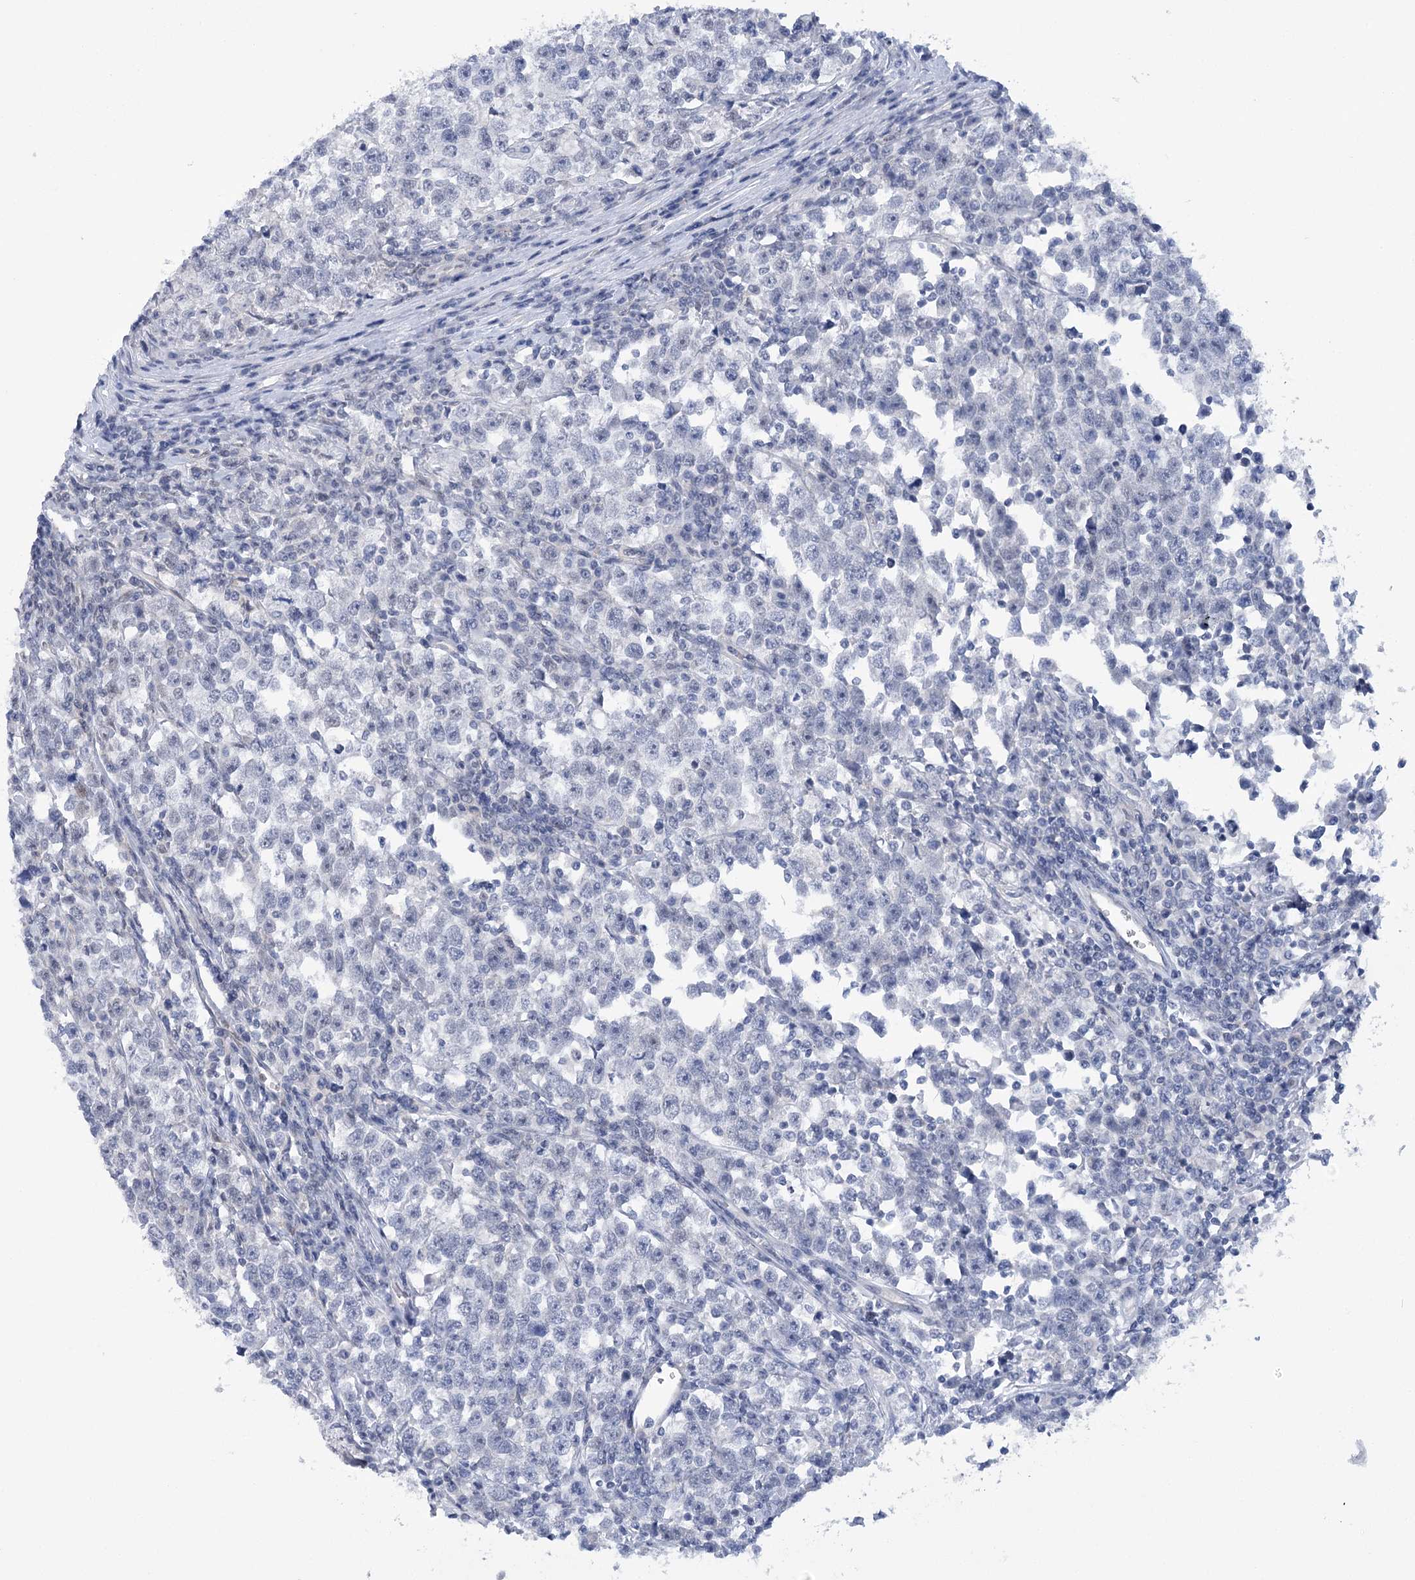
{"staining": {"intensity": "negative", "quantity": "none", "location": "none"}, "tissue": "testis cancer", "cell_type": "Tumor cells", "image_type": "cancer", "snomed": [{"axis": "morphology", "description": "Normal tissue, NOS"}, {"axis": "morphology", "description": "Seminoma, NOS"}, {"axis": "topography", "description": "Testis"}], "caption": "Seminoma (testis) was stained to show a protein in brown. There is no significant staining in tumor cells.", "gene": "HNRNPA0", "patient": {"sex": "male", "age": 43}}